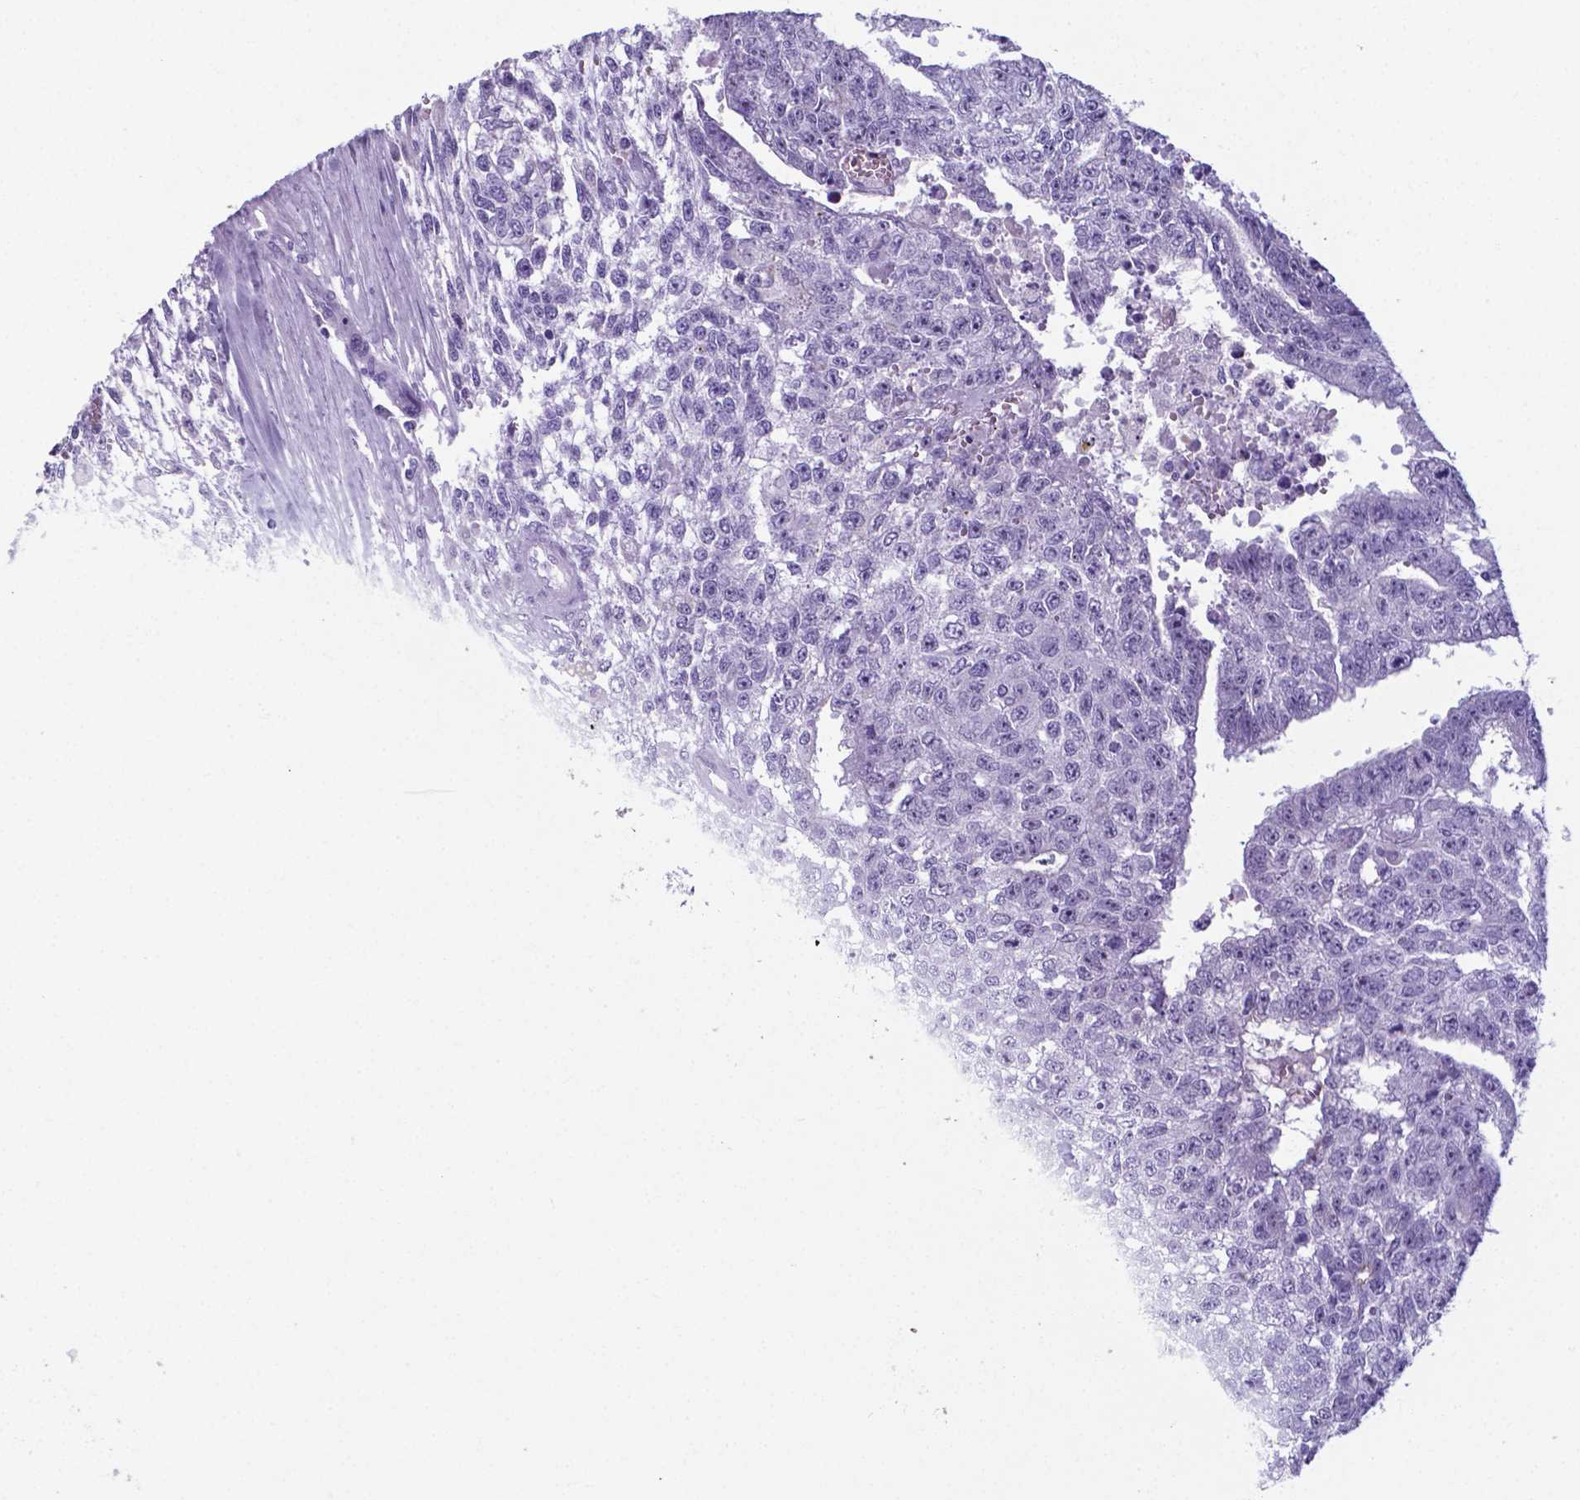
{"staining": {"intensity": "negative", "quantity": "none", "location": "none"}, "tissue": "testis cancer", "cell_type": "Tumor cells", "image_type": "cancer", "snomed": [{"axis": "morphology", "description": "Carcinoma, Embryonal, NOS"}, {"axis": "morphology", "description": "Teratoma, malignant, NOS"}, {"axis": "topography", "description": "Testis"}], "caption": "Tumor cells show no significant protein positivity in testis cancer (teratoma (malignant)).", "gene": "AP5B1", "patient": {"sex": "male", "age": 24}}